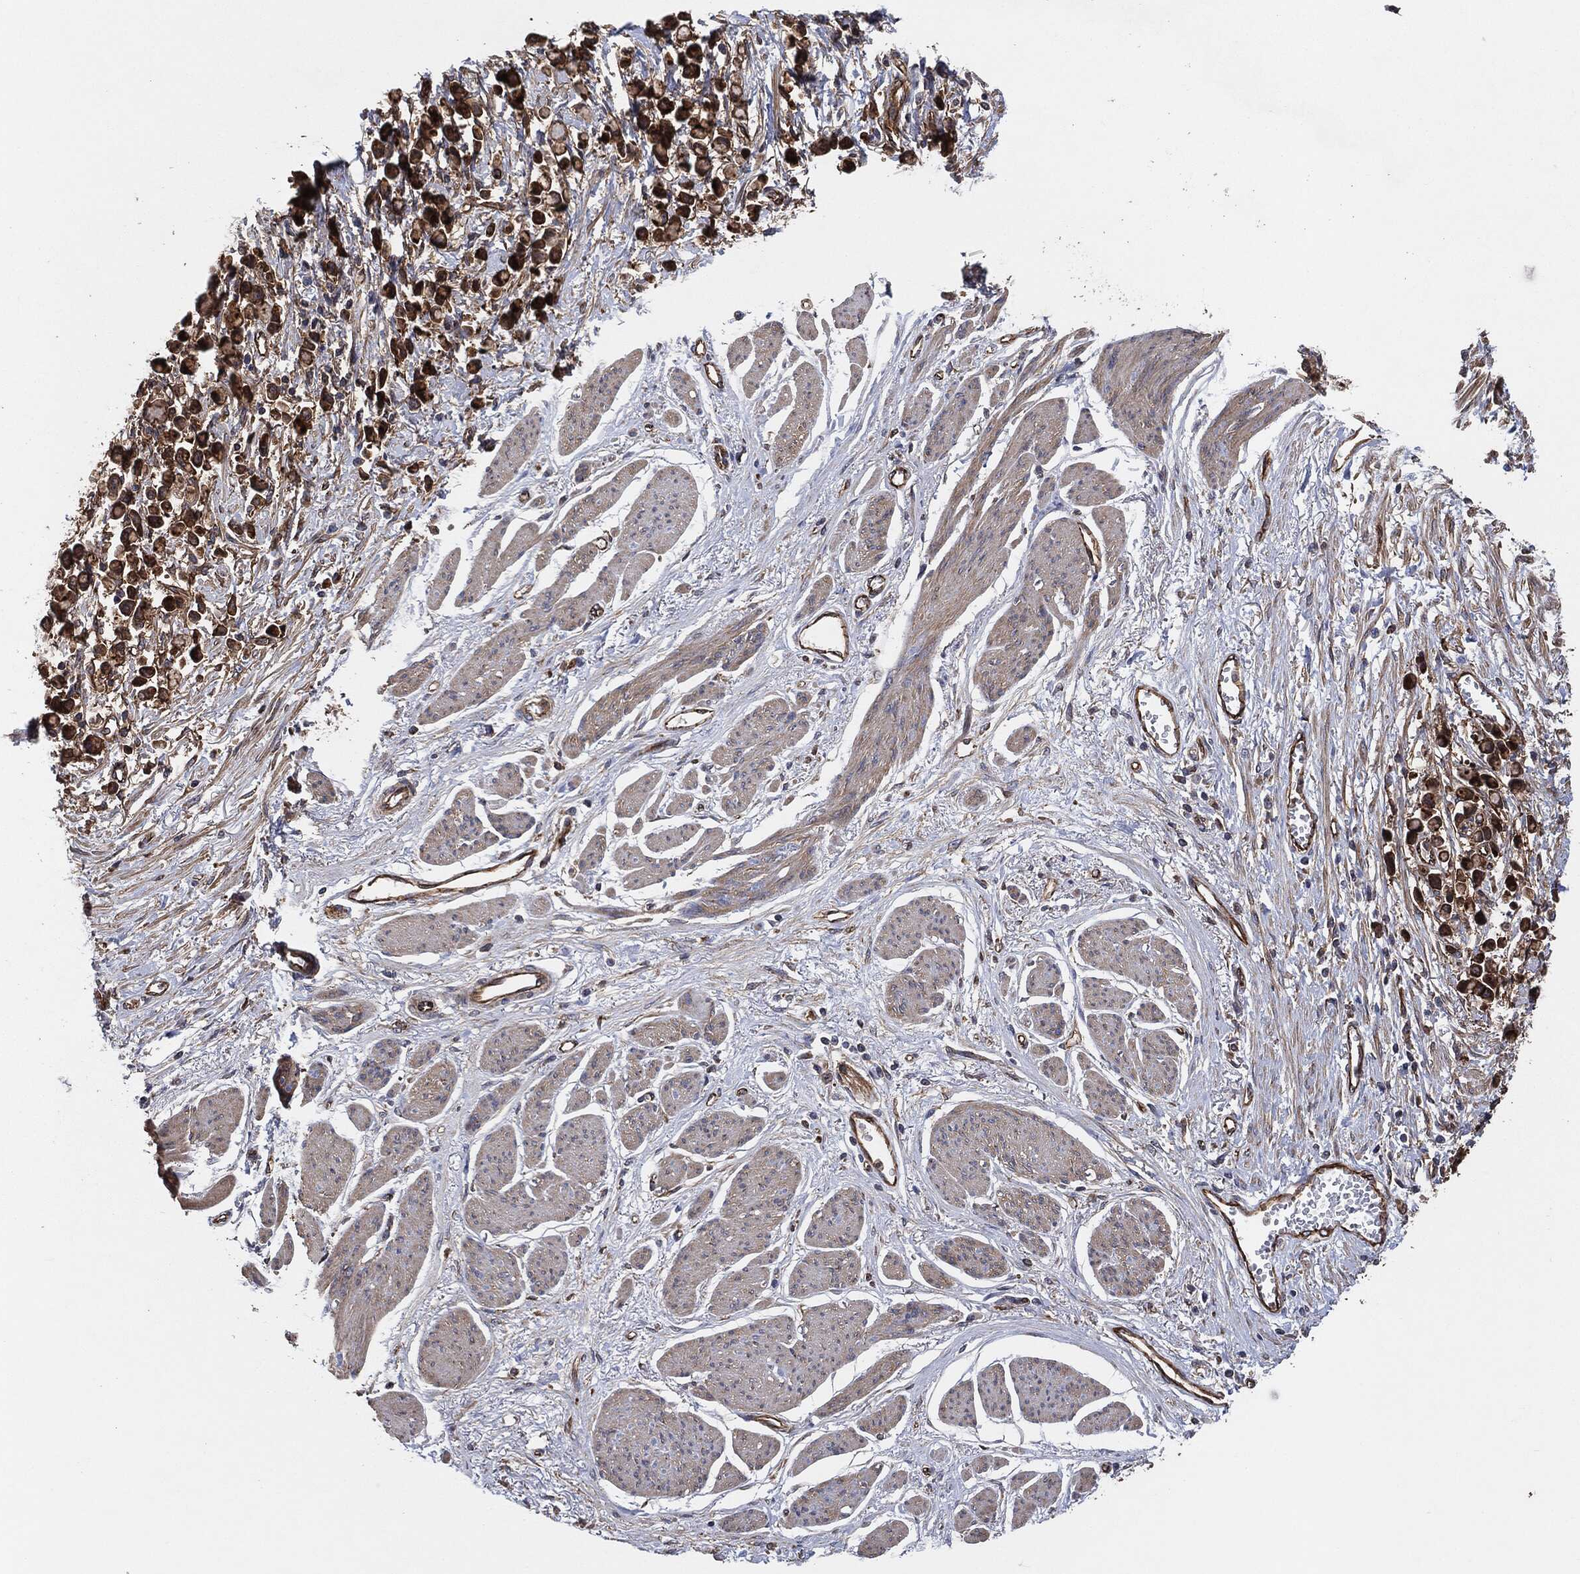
{"staining": {"intensity": "strong", "quantity": ">75%", "location": "cytoplasmic/membranous"}, "tissue": "stomach cancer", "cell_type": "Tumor cells", "image_type": "cancer", "snomed": [{"axis": "morphology", "description": "Adenocarcinoma, NOS"}, {"axis": "topography", "description": "Stomach"}], "caption": "This is an image of immunohistochemistry (IHC) staining of adenocarcinoma (stomach), which shows strong expression in the cytoplasmic/membranous of tumor cells.", "gene": "CTNNA1", "patient": {"sex": "female", "age": 81}}